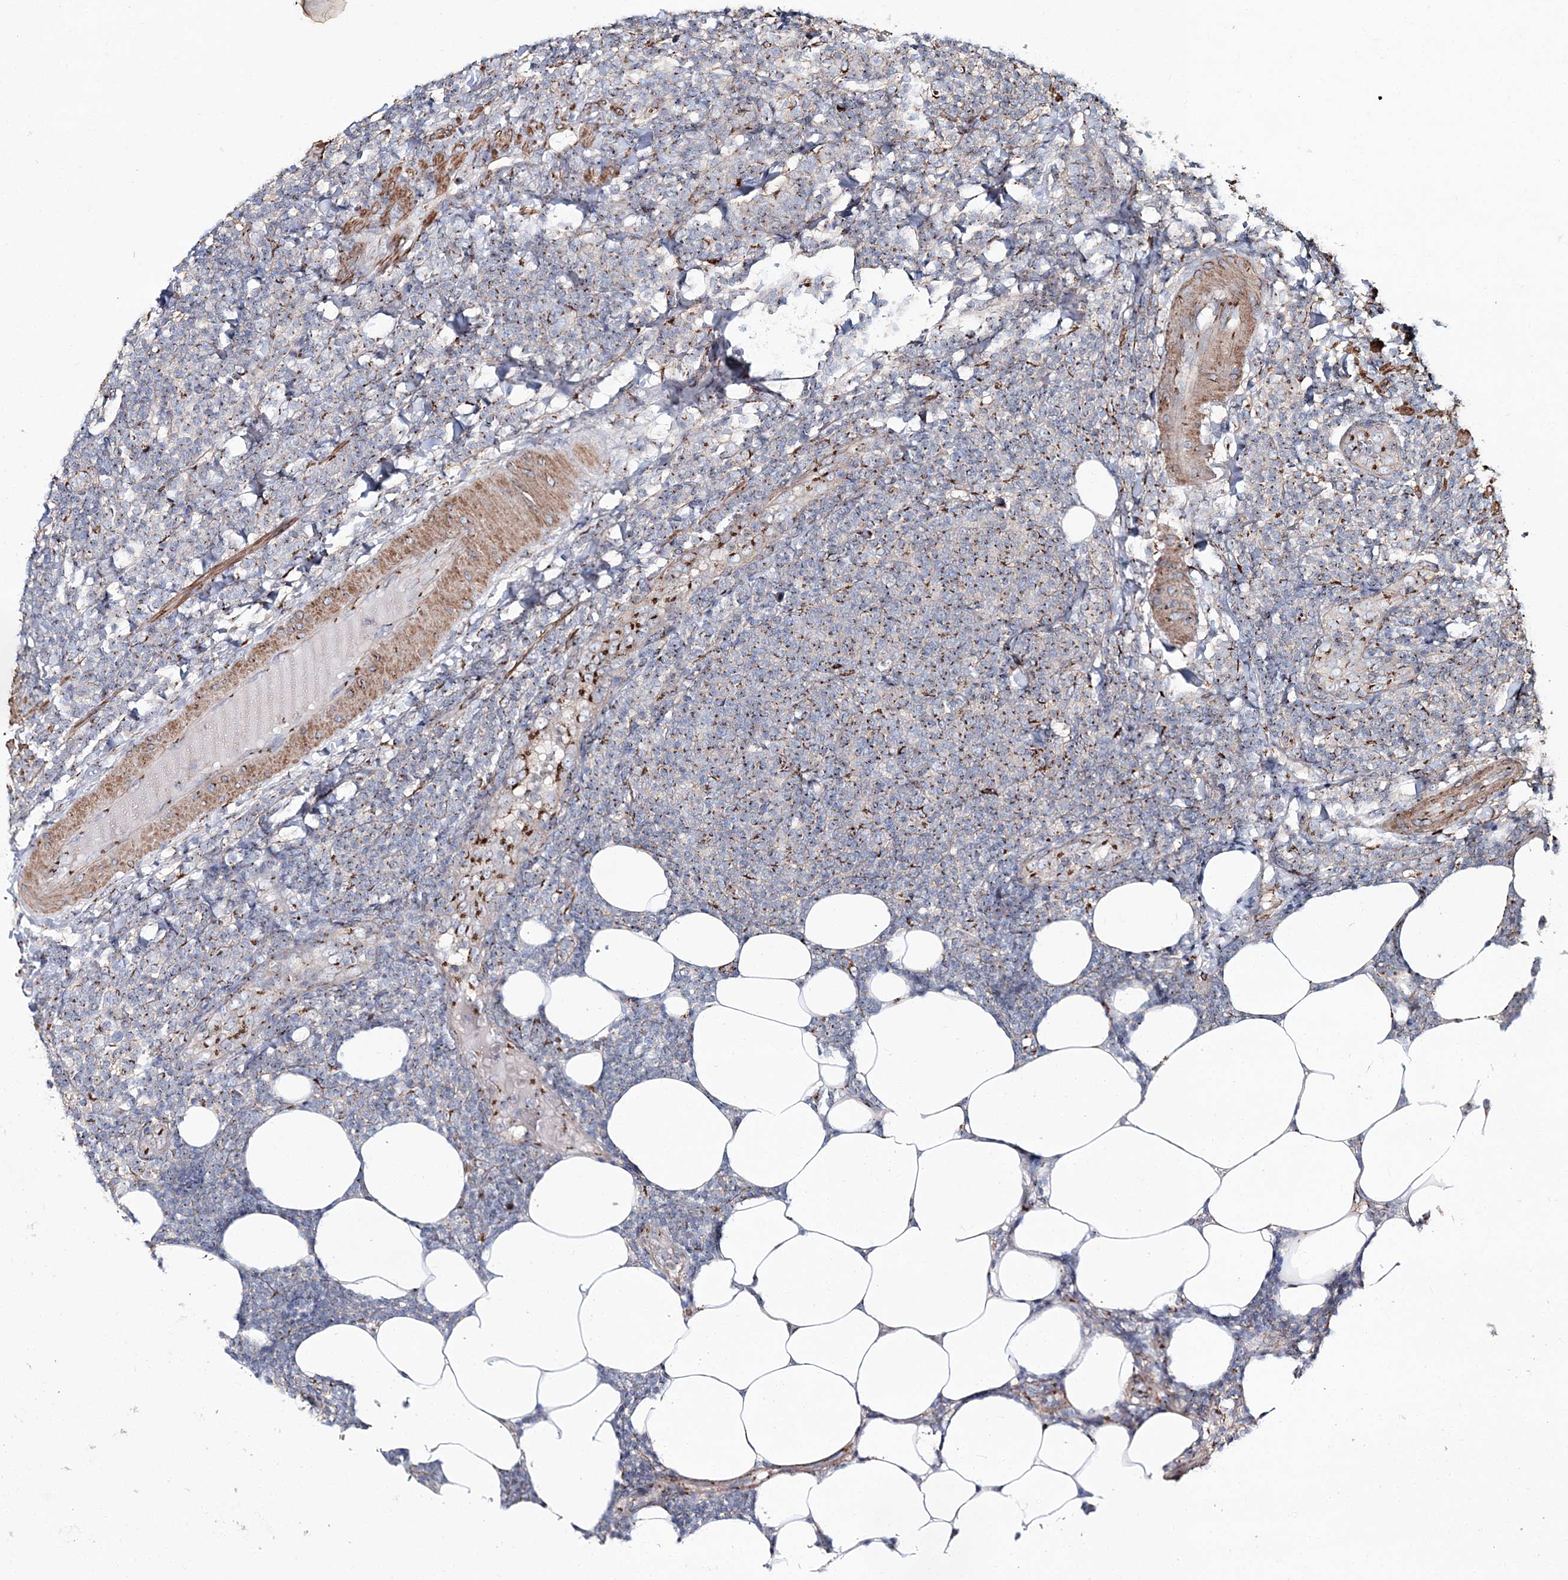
{"staining": {"intensity": "moderate", "quantity": "<25%", "location": "cytoplasmic/membranous"}, "tissue": "lymphoma", "cell_type": "Tumor cells", "image_type": "cancer", "snomed": [{"axis": "morphology", "description": "Malignant lymphoma, non-Hodgkin's type, Low grade"}, {"axis": "topography", "description": "Lymph node"}], "caption": "The photomicrograph shows a brown stain indicating the presence of a protein in the cytoplasmic/membranous of tumor cells in lymphoma.", "gene": "MAN1A2", "patient": {"sex": "male", "age": 66}}